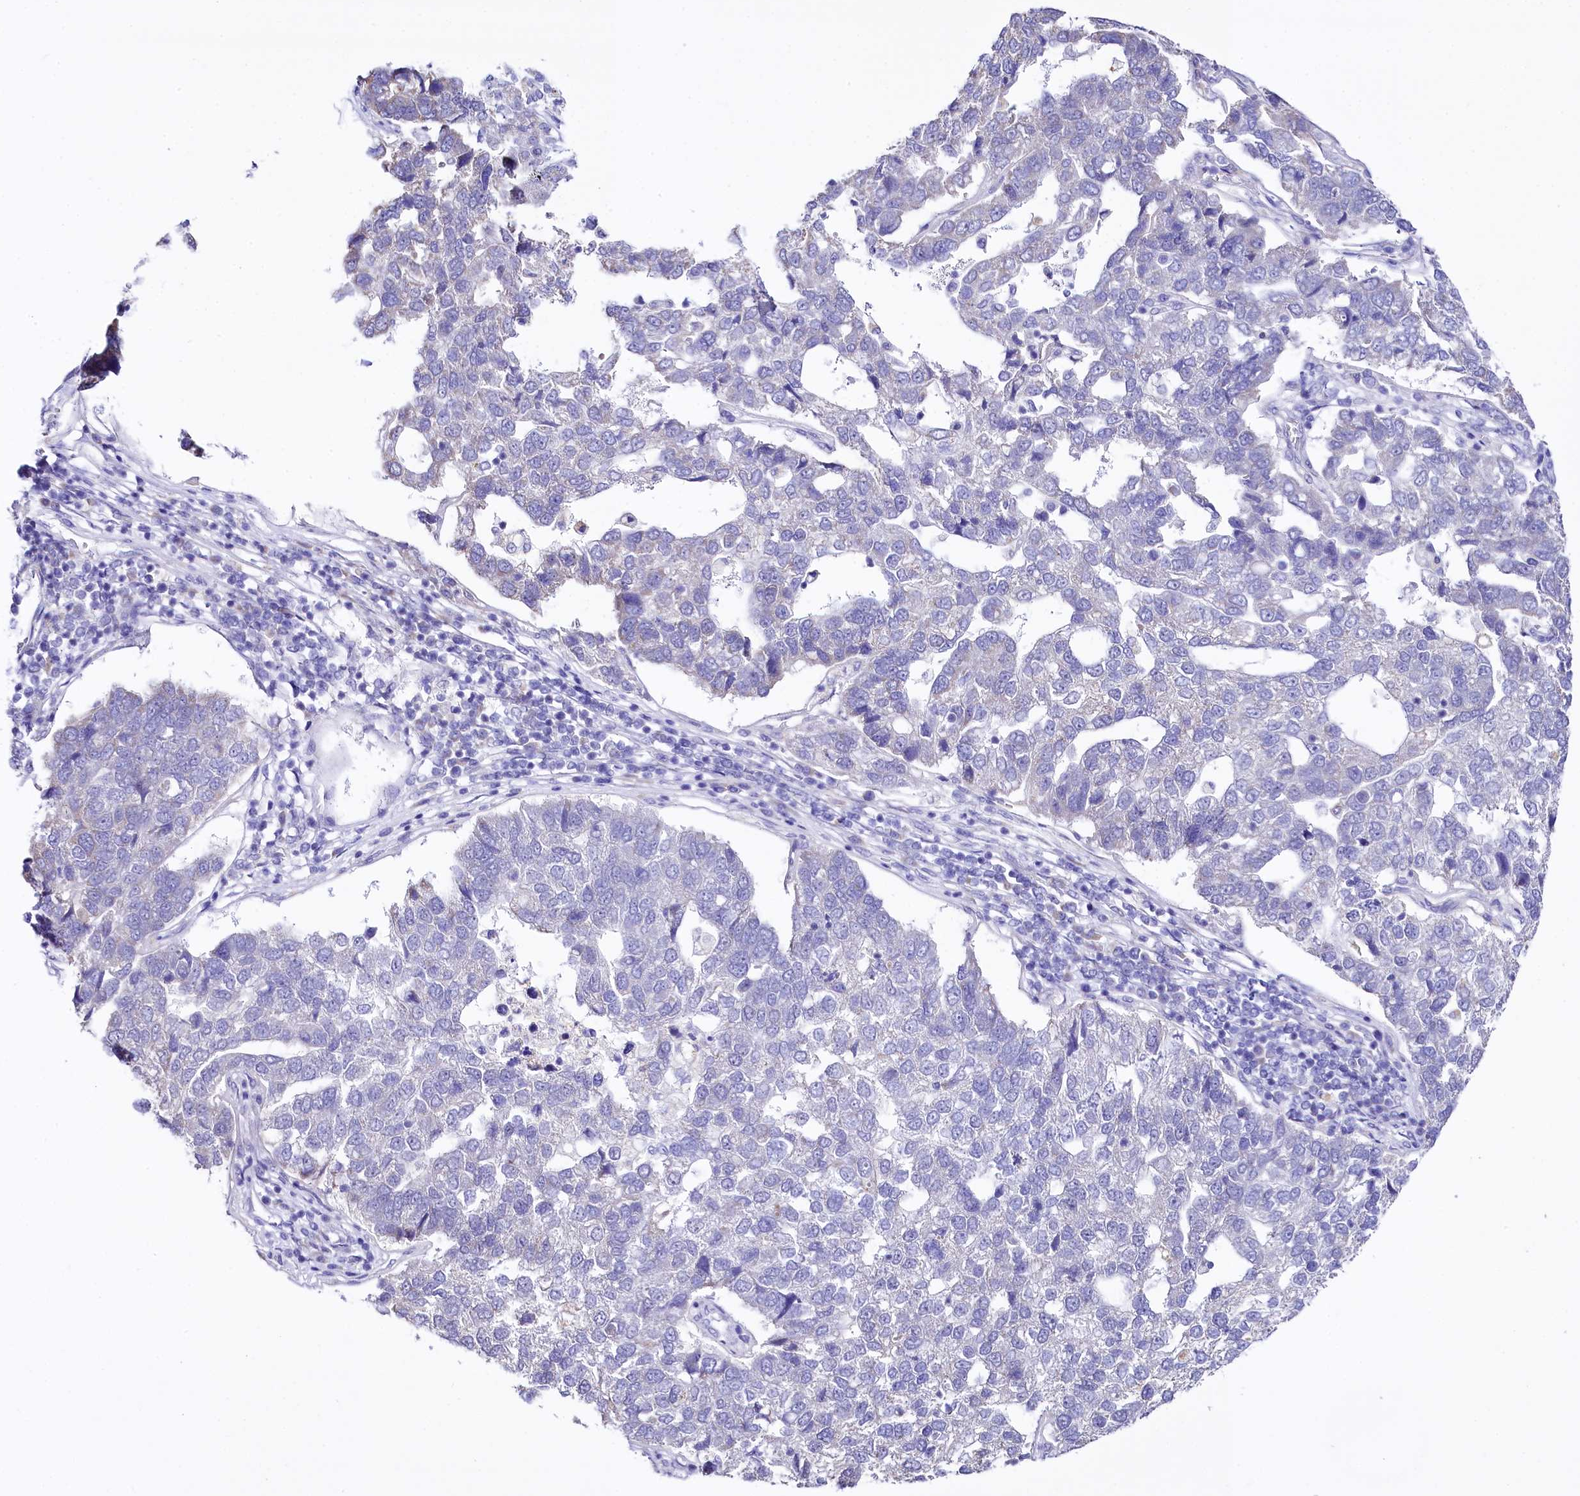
{"staining": {"intensity": "negative", "quantity": "none", "location": "none"}, "tissue": "pancreatic cancer", "cell_type": "Tumor cells", "image_type": "cancer", "snomed": [{"axis": "morphology", "description": "Adenocarcinoma, NOS"}, {"axis": "topography", "description": "Pancreas"}], "caption": "DAB (3,3'-diaminobenzidine) immunohistochemical staining of human pancreatic cancer shows no significant expression in tumor cells.", "gene": "SPATS2", "patient": {"sex": "female", "age": 61}}